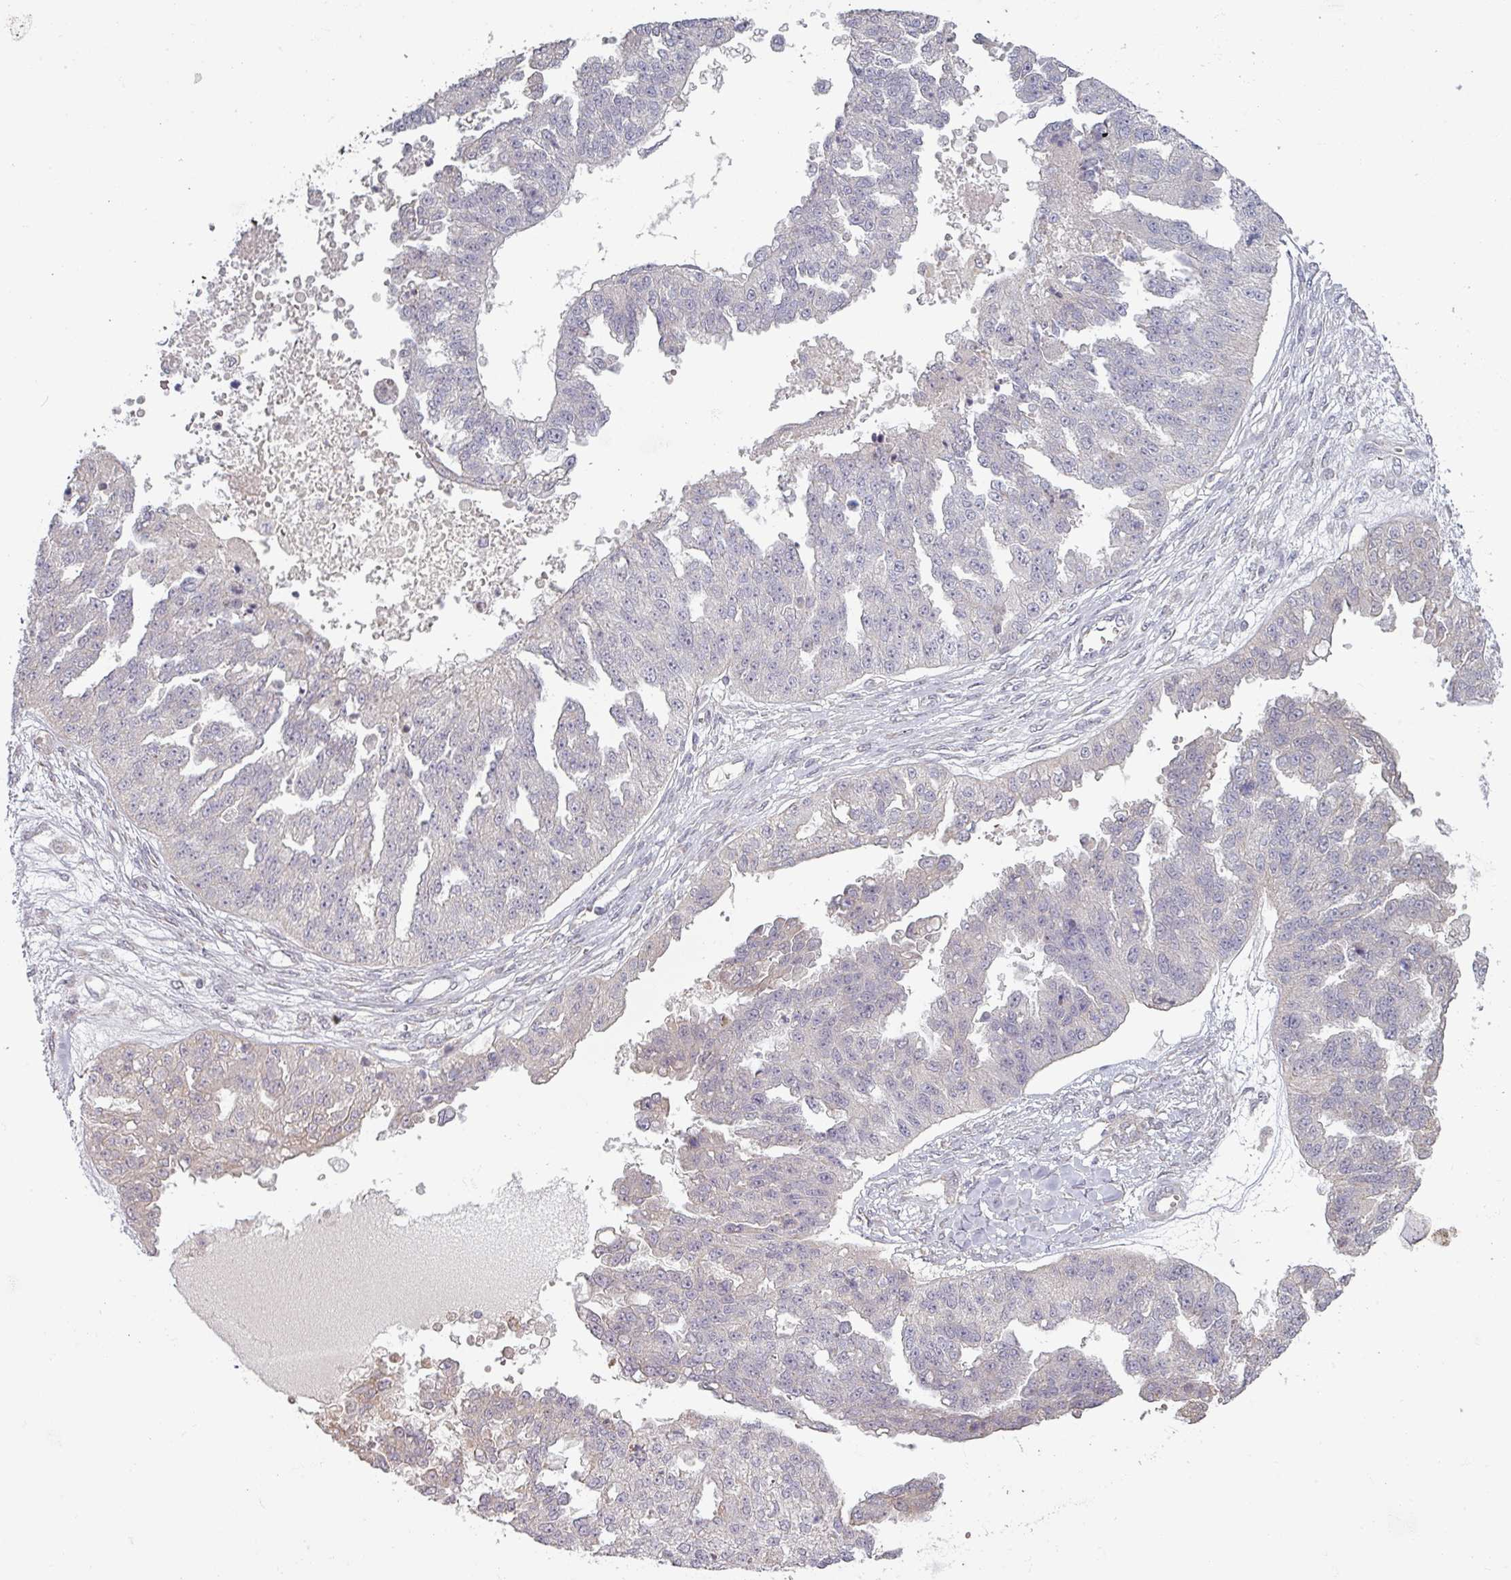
{"staining": {"intensity": "negative", "quantity": "none", "location": "none"}, "tissue": "ovarian cancer", "cell_type": "Tumor cells", "image_type": "cancer", "snomed": [{"axis": "morphology", "description": "Cystadenocarcinoma, serous, NOS"}, {"axis": "topography", "description": "Ovary"}], "caption": "Histopathology image shows no significant protein expression in tumor cells of ovarian serous cystadenocarcinoma.", "gene": "PLEKHJ1", "patient": {"sex": "female", "age": 58}}